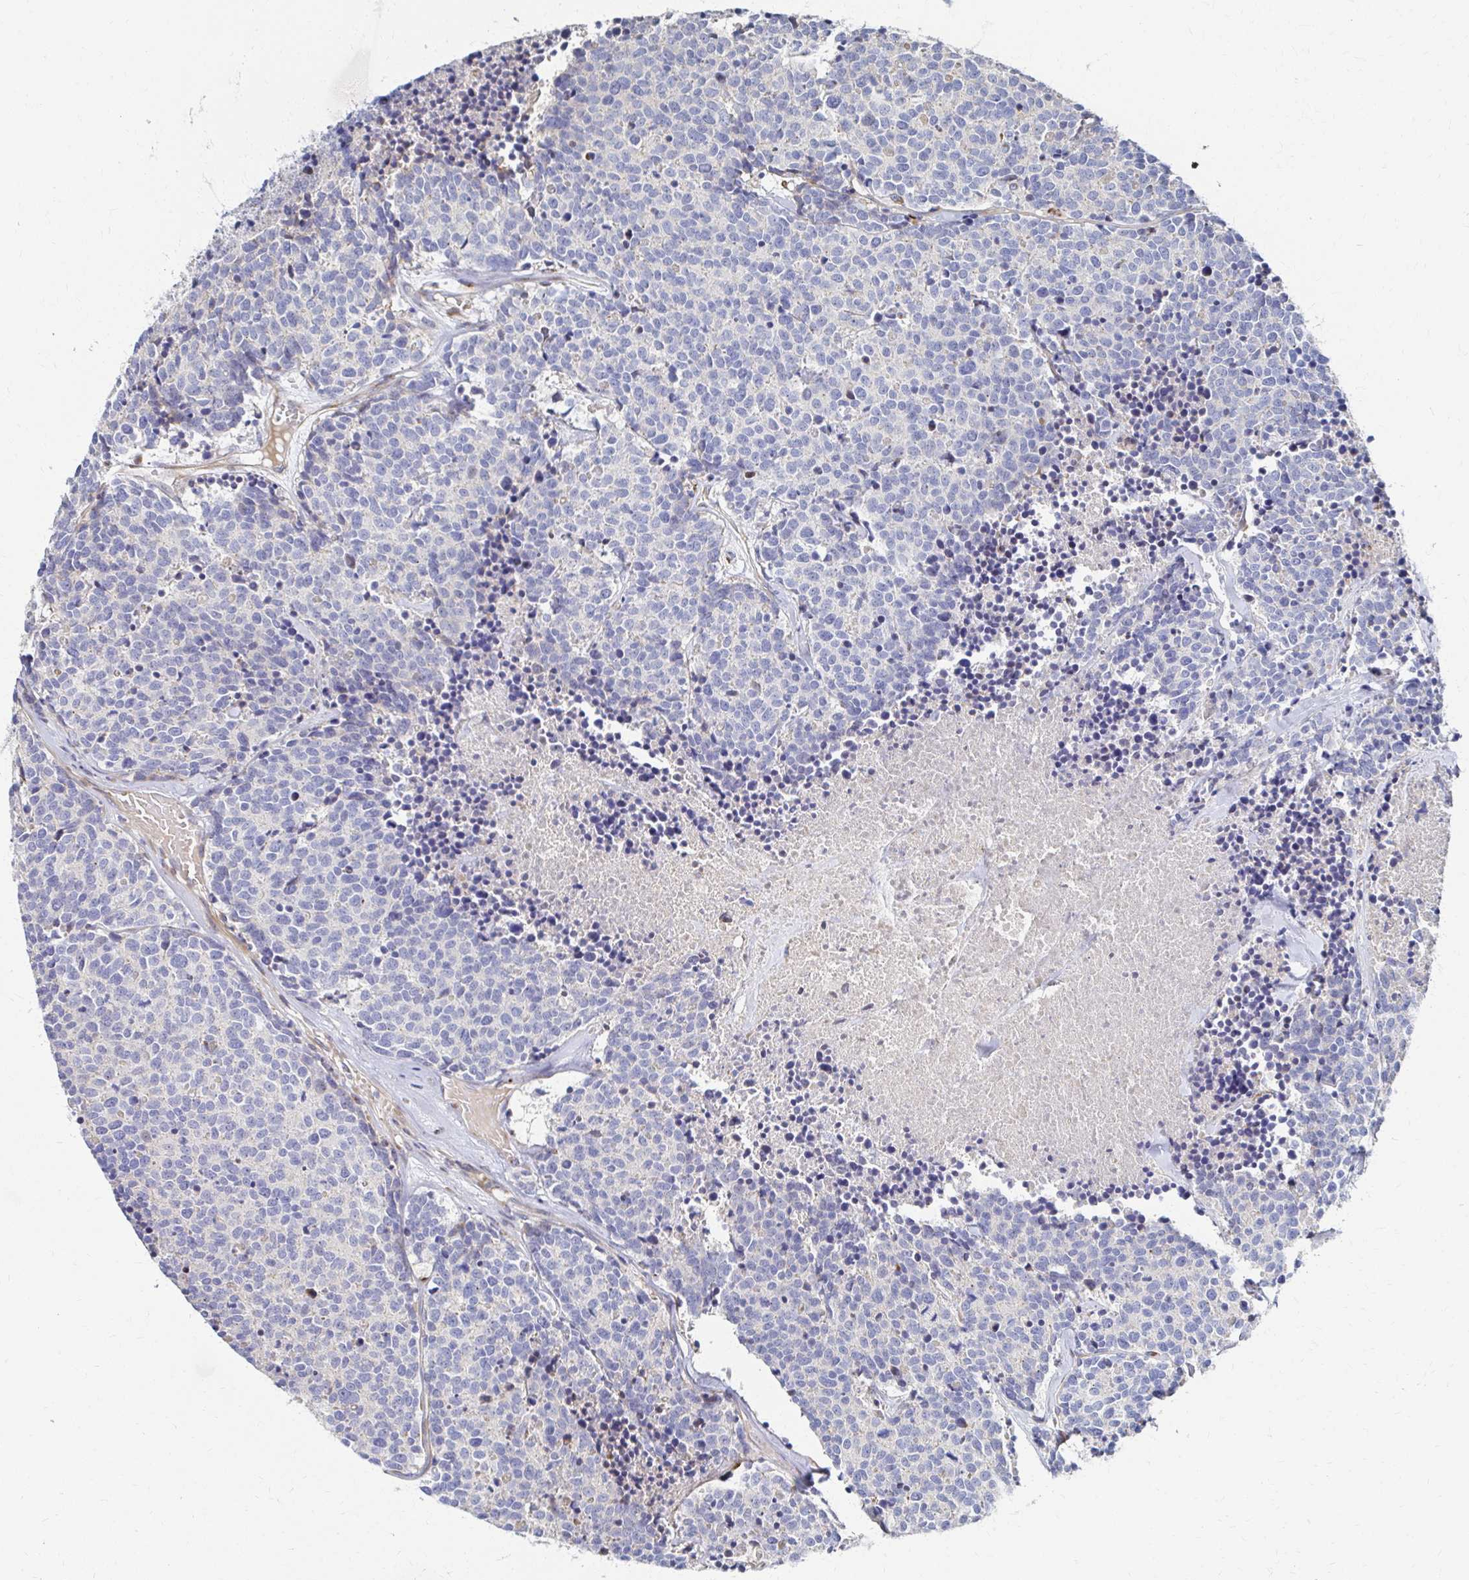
{"staining": {"intensity": "negative", "quantity": "none", "location": "none"}, "tissue": "carcinoid", "cell_type": "Tumor cells", "image_type": "cancer", "snomed": [{"axis": "morphology", "description": "Carcinoid, malignant, NOS"}, {"axis": "topography", "description": "Skin"}], "caption": "IHC photomicrograph of neoplastic tissue: carcinoid stained with DAB (3,3'-diaminobenzidine) exhibits no significant protein positivity in tumor cells.", "gene": "MAN1A1", "patient": {"sex": "female", "age": 79}}